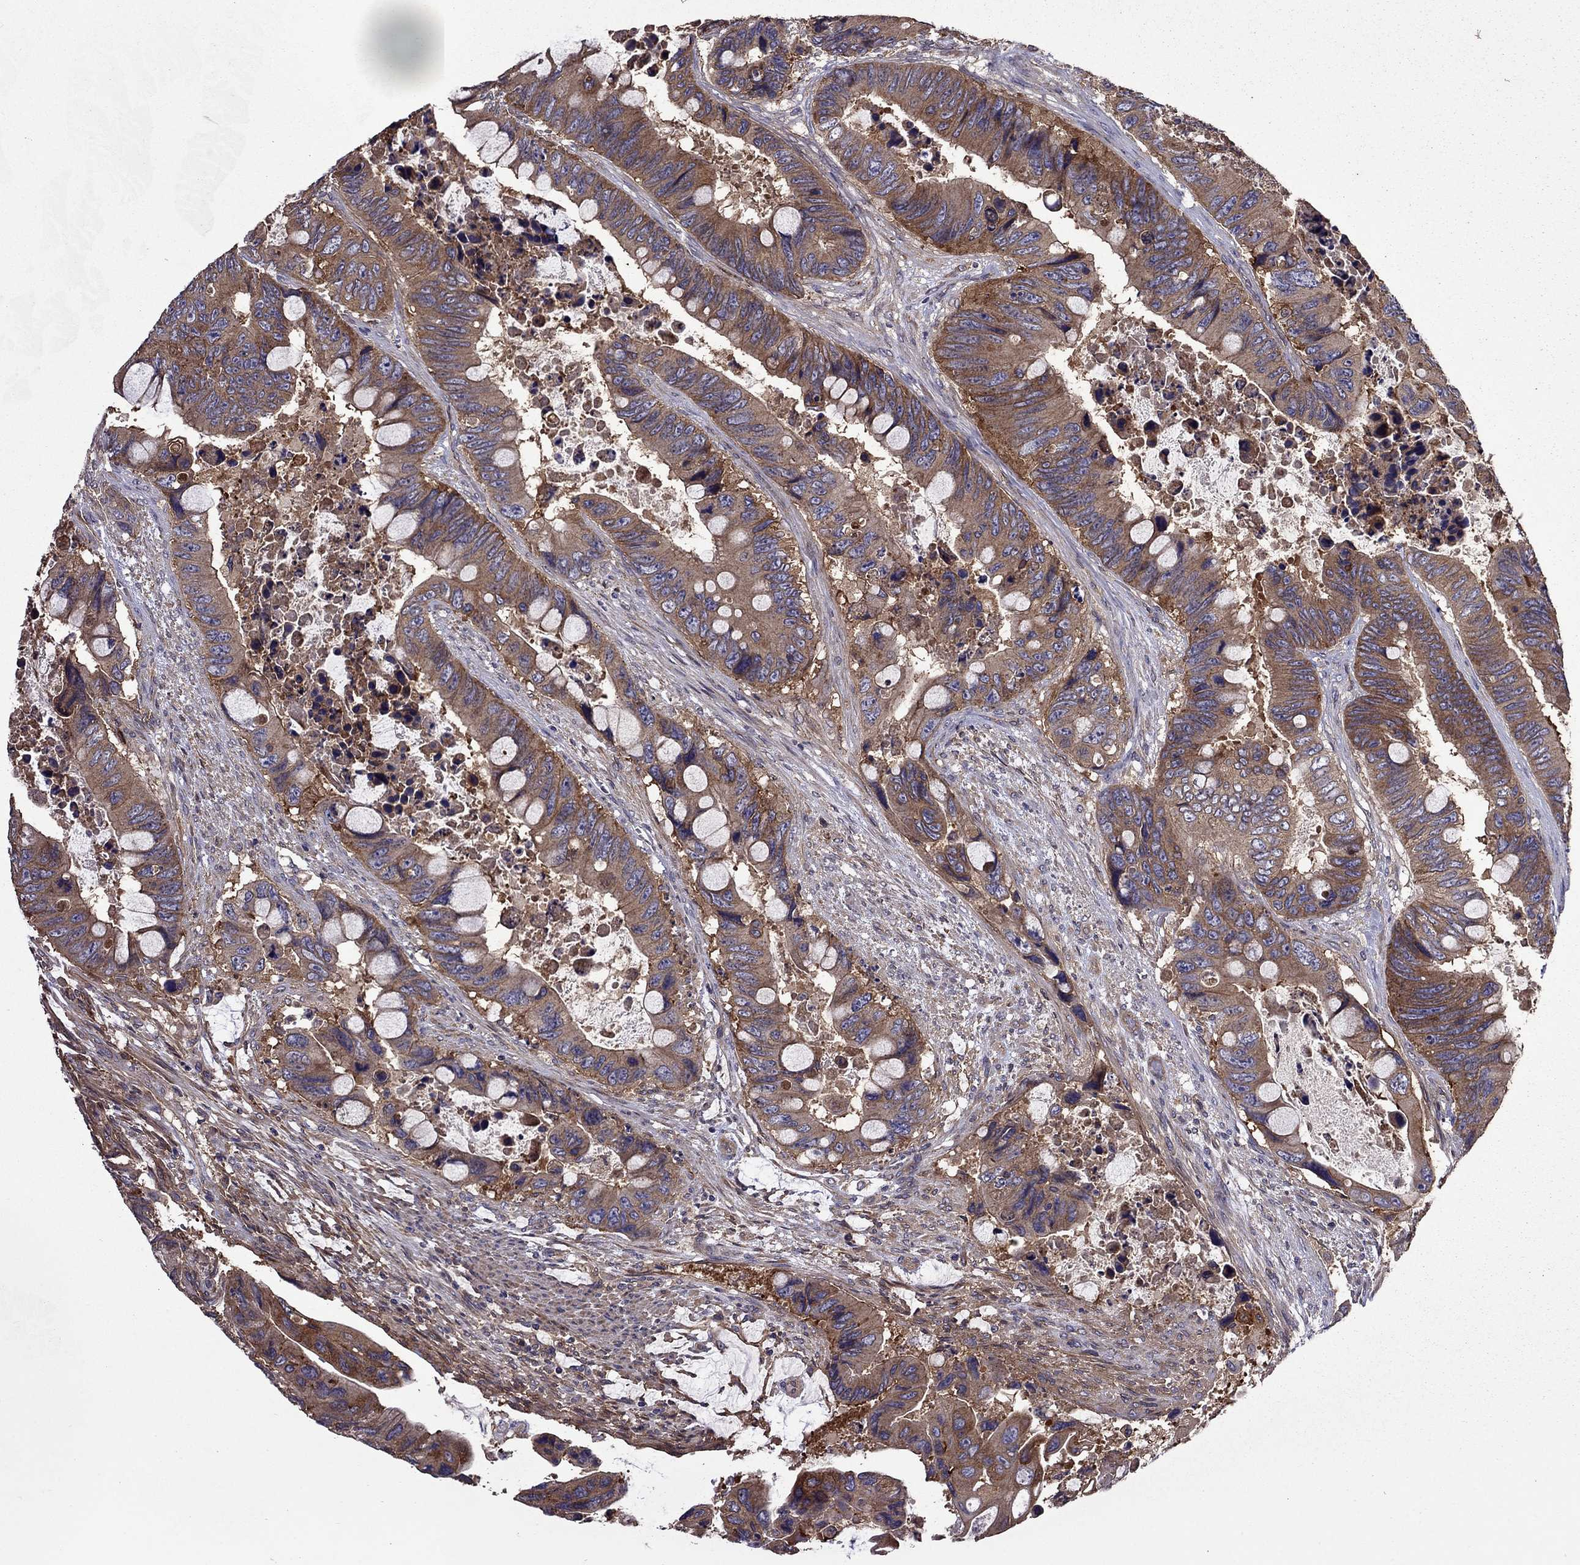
{"staining": {"intensity": "moderate", "quantity": ">75%", "location": "cytoplasmic/membranous"}, "tissue": "colorectal cancer", "cell_type": "Tumor cells", "image_type": "cancer", "snomed": [{"axis": "morphology", "description": "Adenocarcinoma, NOS"}, {"axis": "topography", "description": "Rectum"}], "caption": "Immunohistochemical staining of colorectal adenocarcinoma exhibits medium levels of moderate cytoplasmic/membranous protein positivity in about >75% of tumor cells.", "gene": "ITGB1", "patient": {"sex": "male", "age": 63}}